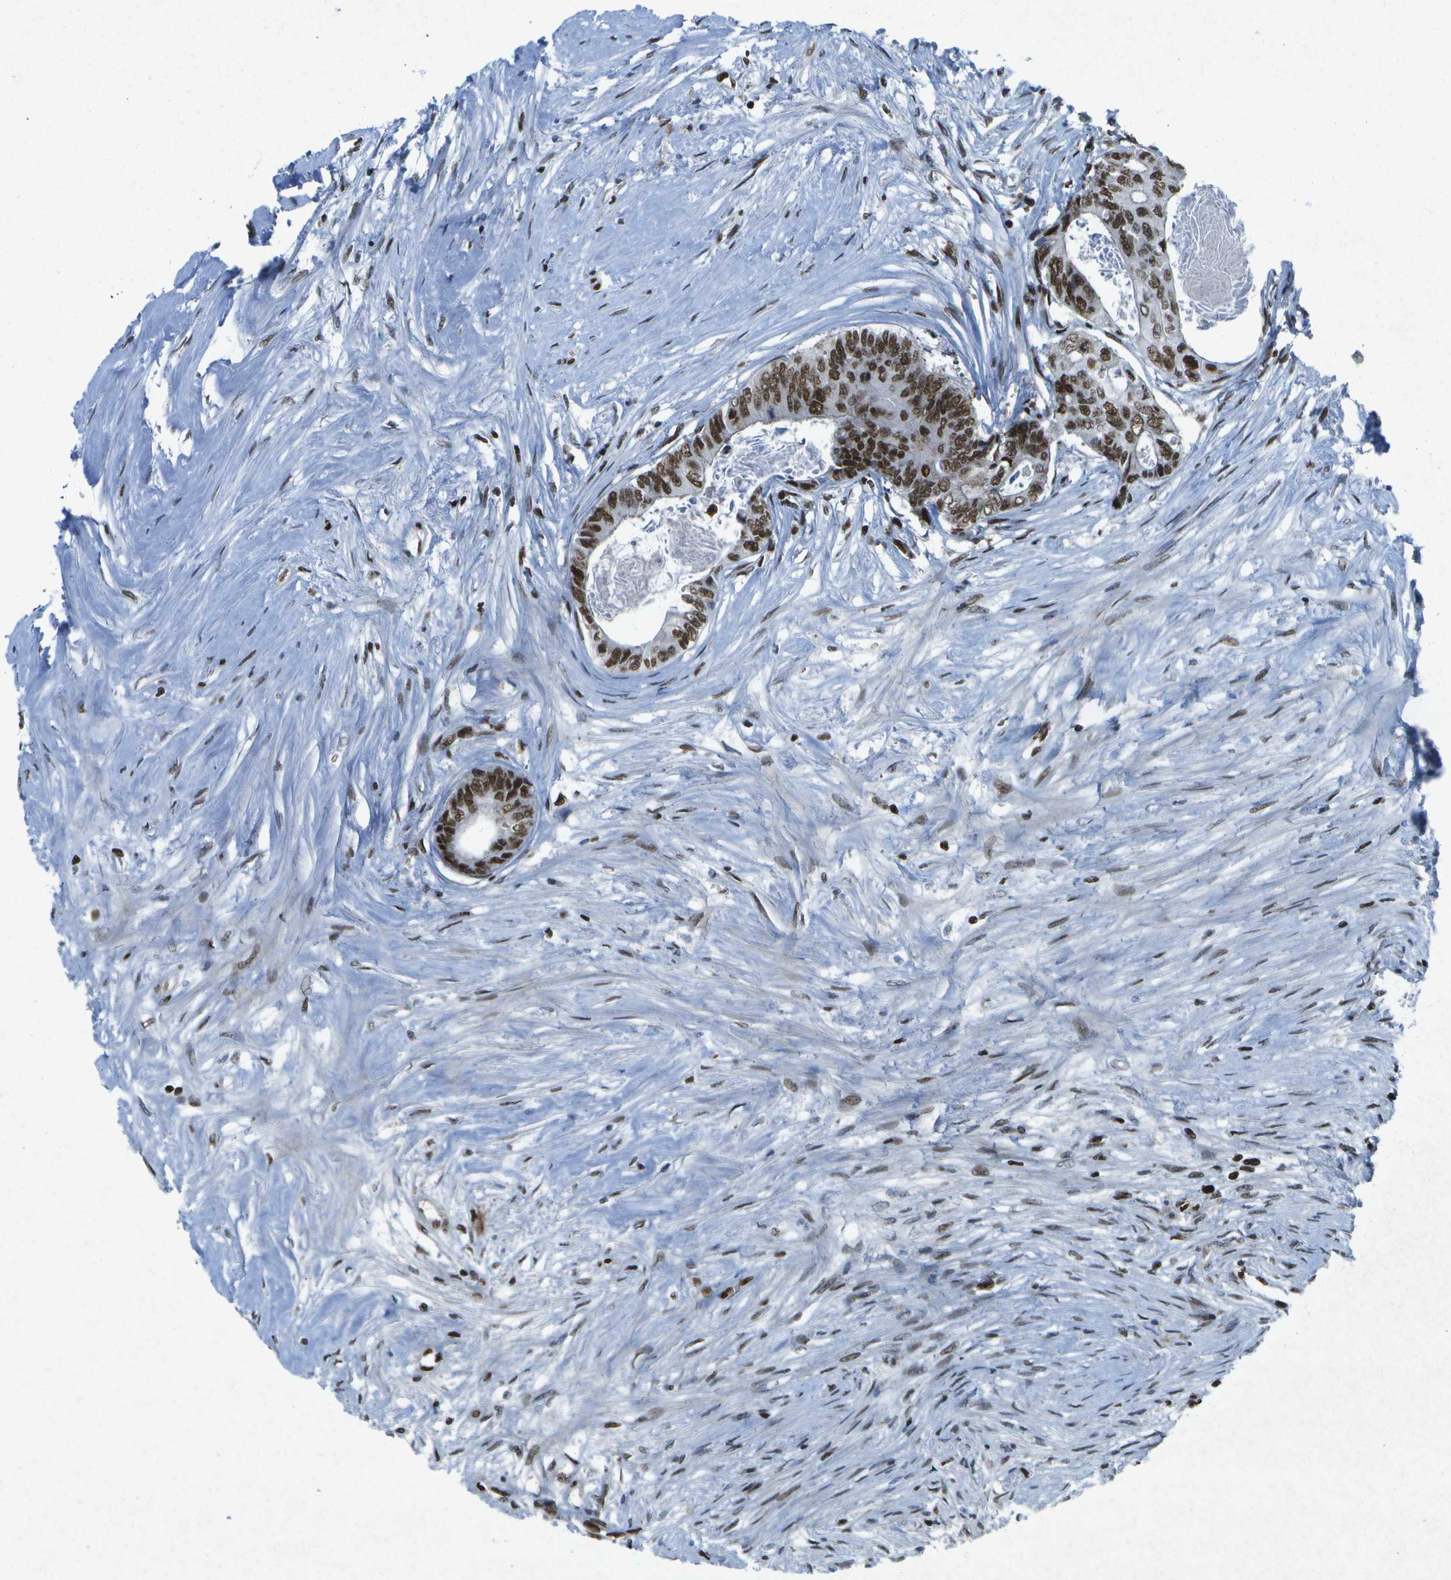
{"staining": {"intensity": "strong", "quantity": ">75%", "location": "nuclear"}, "tissue": "colorectal cancer", "cell_type": "Tumor cells", "image_type": "cancer", "snomed": [{"axis": "morphology", "description": "Adenocarcinoma, NOS"}, {"axis": "topography", "description": "Rectum"}], "caption": "Adenocarcinoma (colorectal) stained with a brown dye demonstrates strong nuclear positive expression in approximately >75% of tumor cells.", "gene": "MTA2", "patient": {"sex": "male", "age": 63}}